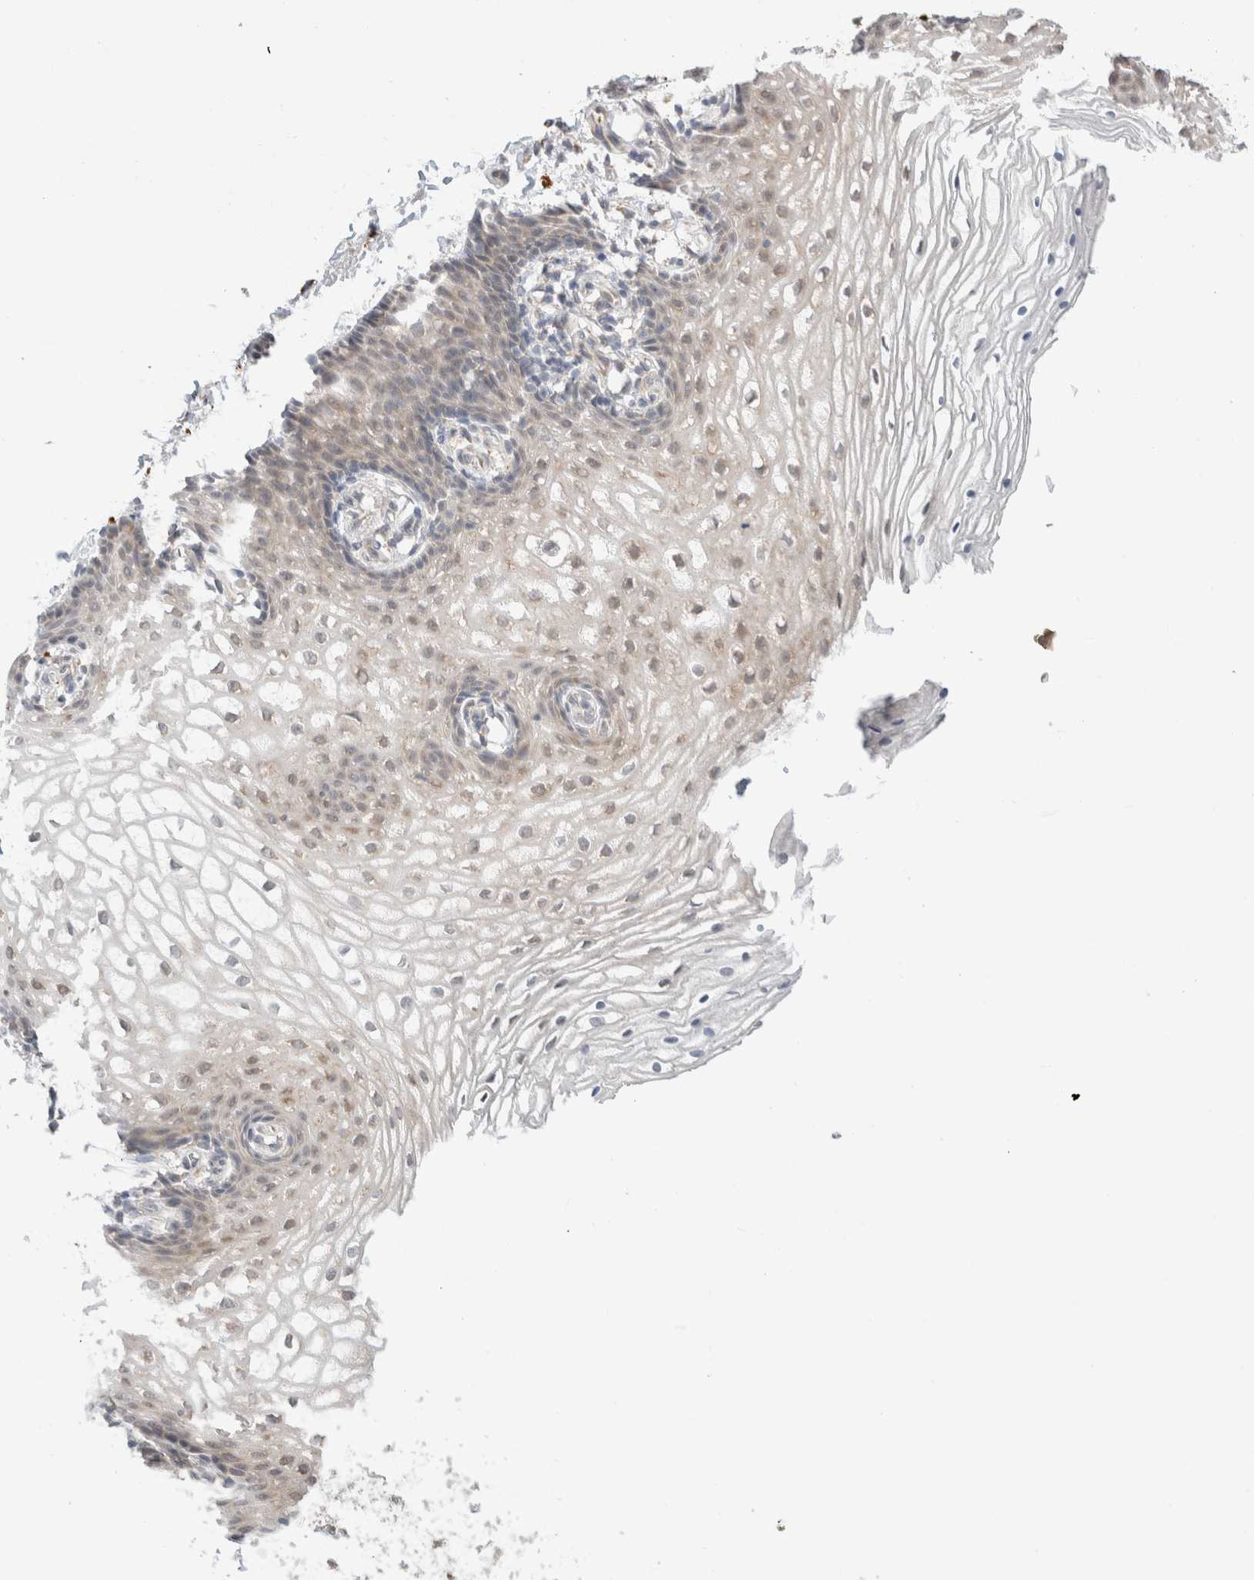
{"staining": {"intensity": "weak", "quantity": "25%-75%", "location": "cytoplasmic/membranous,nuclear"}, "tissue": "vagina", "cell_type": "Squamous epithelial cells", "image_type": "normal", "snomed": [{"axis": "morphology", "description": "Normal tissue, NOS"}, {"axis": "topography", "description": "Vagina"}], "caption": "A photomicrograph showing weak cytoplasmic/membranous,nuclear expression in approximately 25%-75% of squamous epithelial cells in unremarkable vagina, as visualized by brown immunohistochemical staining.", "gene": "HDLBP", "patient": {"sex": "female", "age": 60}}